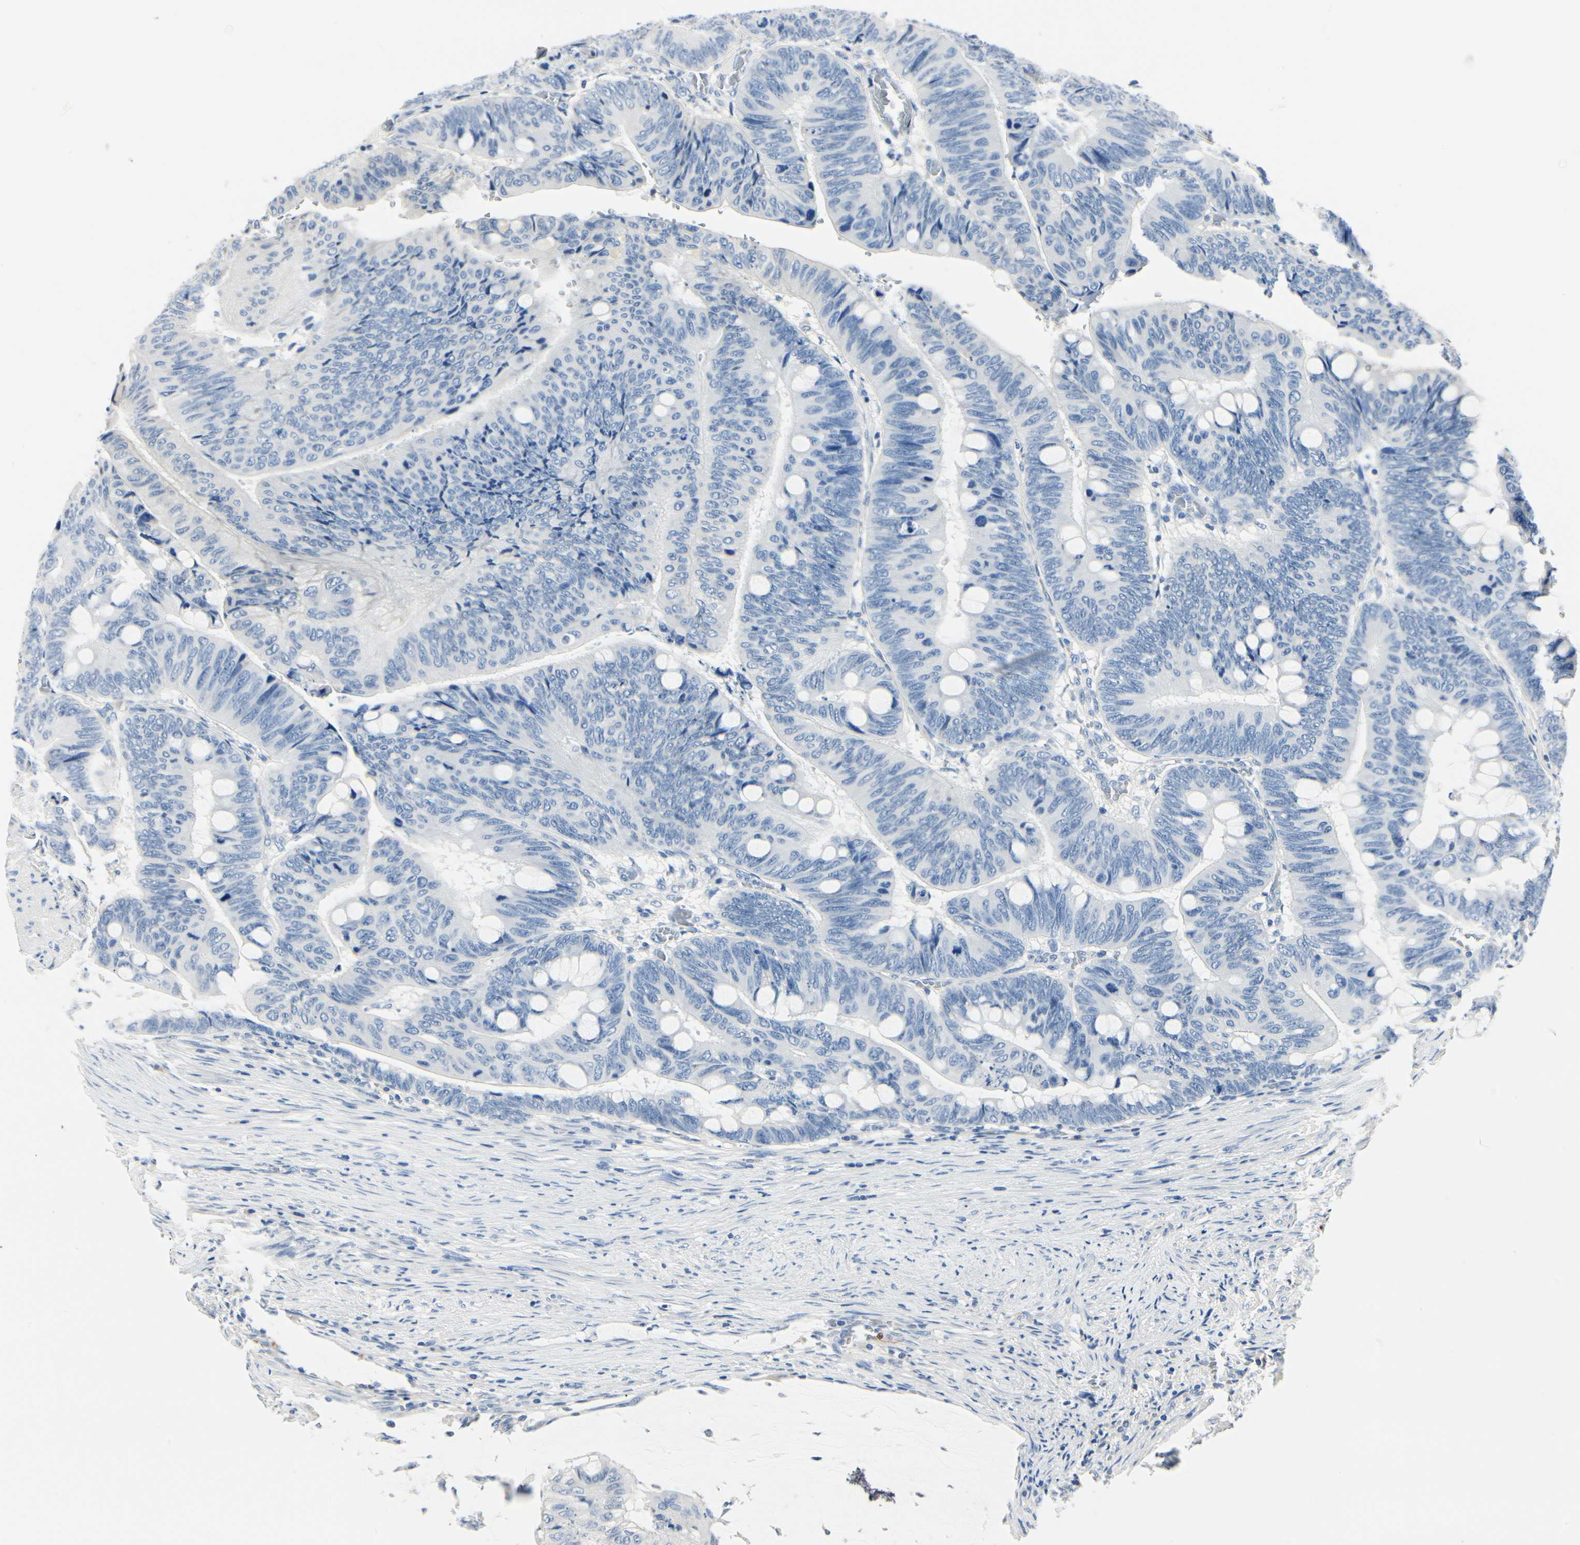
{"staining": {"intensity": "negative", "quantity": "none", "location": "none"}, "tissue": "colorectal cancer", "cell_type": "Tumor cells", "image_type": "cancer", "snomed": [{"axis": "morphology", "description": "Normal tissue, NOS"}, {"axis": "morphology", "description": "Adenocarcinoma, NOS"}, {"axis": "topography", "description": "Rectum"}, {"axis": "topography", "description": "Peripheral nerve tissue"}], "caption": "High magnification brightfield microscopy of adenocarcinoma (colorectal) stained with DAB (3,3'-diaminobenzidine) (brown) and counterstained with hematoxylin (blue): tumor cells show no significant expression.", "gene": "TGFBR3", "patient": {"sex": "male", "age": 92}}